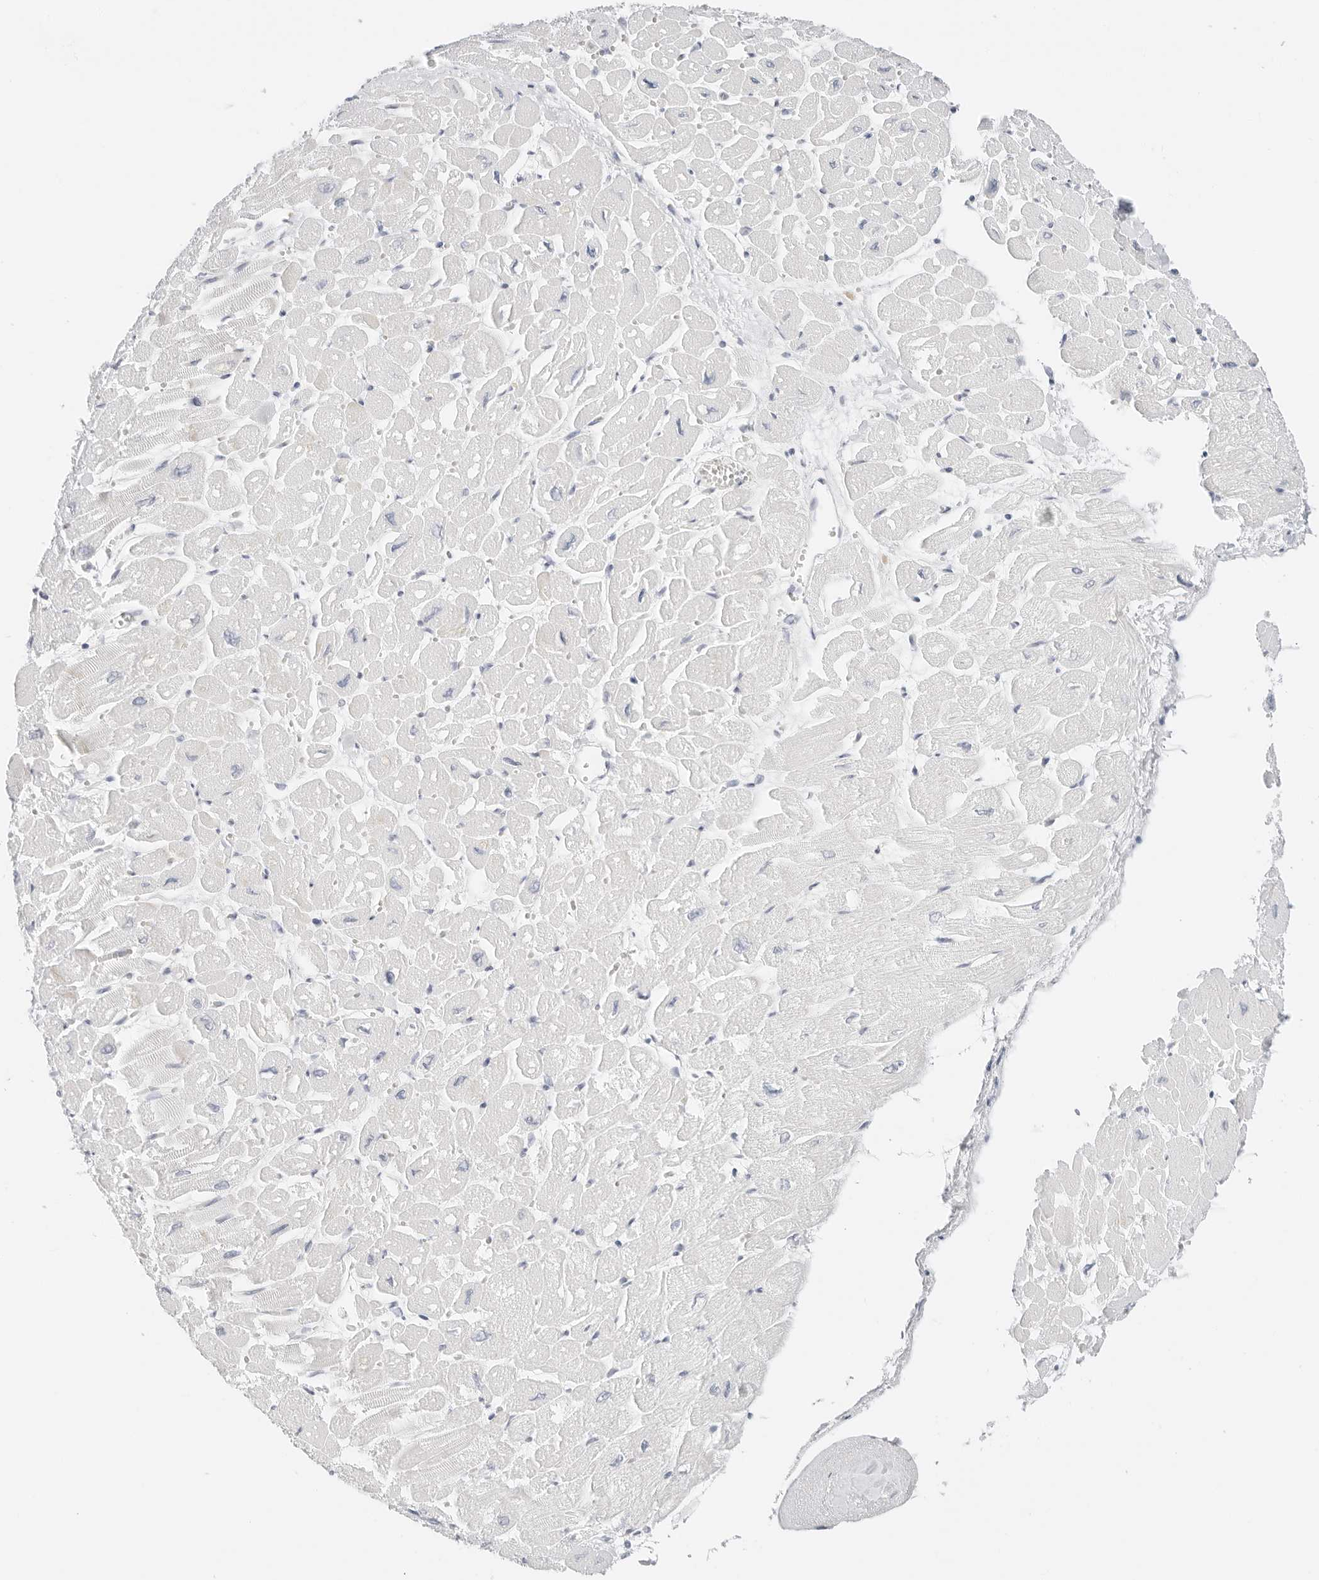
{"staining": {"intensity": "negative", "quantity": "none", "location": "none"}, "tissue": "heart muscle", "cell_type": "Cardiomyocytes", "image_type": "normal", "snomed": [{"axis": "morphology", "description": "Normal tissue, NOS"}, {"axis": "topography", "description": "Heart"}], "caption": "A high-resolution histopathology image shows IHC staining of unremarkable heart muscle, which demonstrates no significant positivity in cardiomyocytes.", "gene": "RC3H1", "patient": {"sex": "male", "age": 54}}